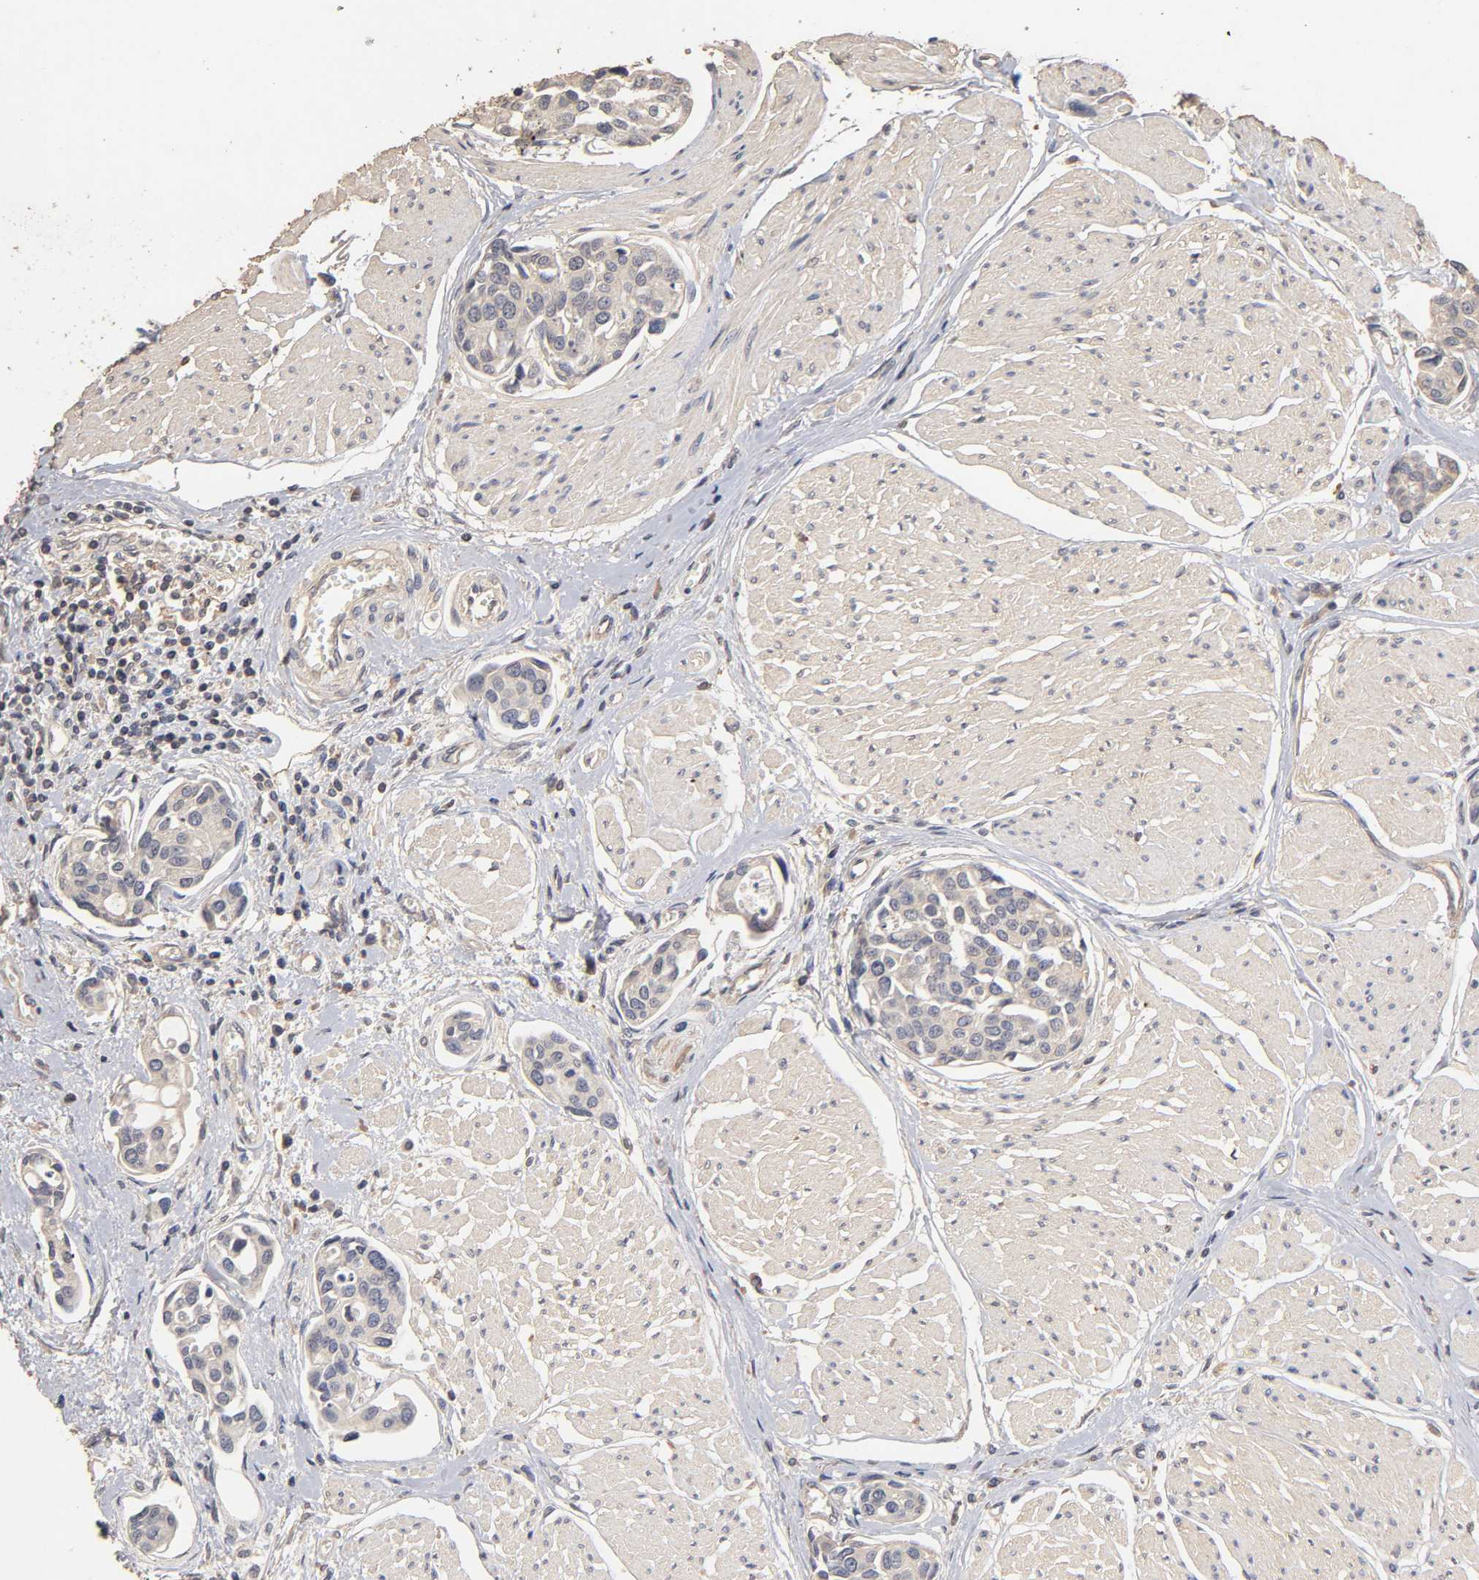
{"staining": {"intensity": "negative", "quantity": "none", "location": "none"}, "tissue": "urothelial cancer", "cell_type": "Tumor cells", "image_type": "cancer", "snomed": [{"axis": "morphology", "description": "Urothelial carcinoma, High grade"}, {"axis": "topography", "description": "Urinary bladder"}], "caption": "Protein analysis of urothelial cancer shows no significant expression in tumor cells. The staining is performed using DAB (3,3'-diaminobenzidine) brown chromogen with nuclei counter-stained in using hematoxylin.", "gene": "VSIG4", "patient": {"sex": "male", "age": 78}}